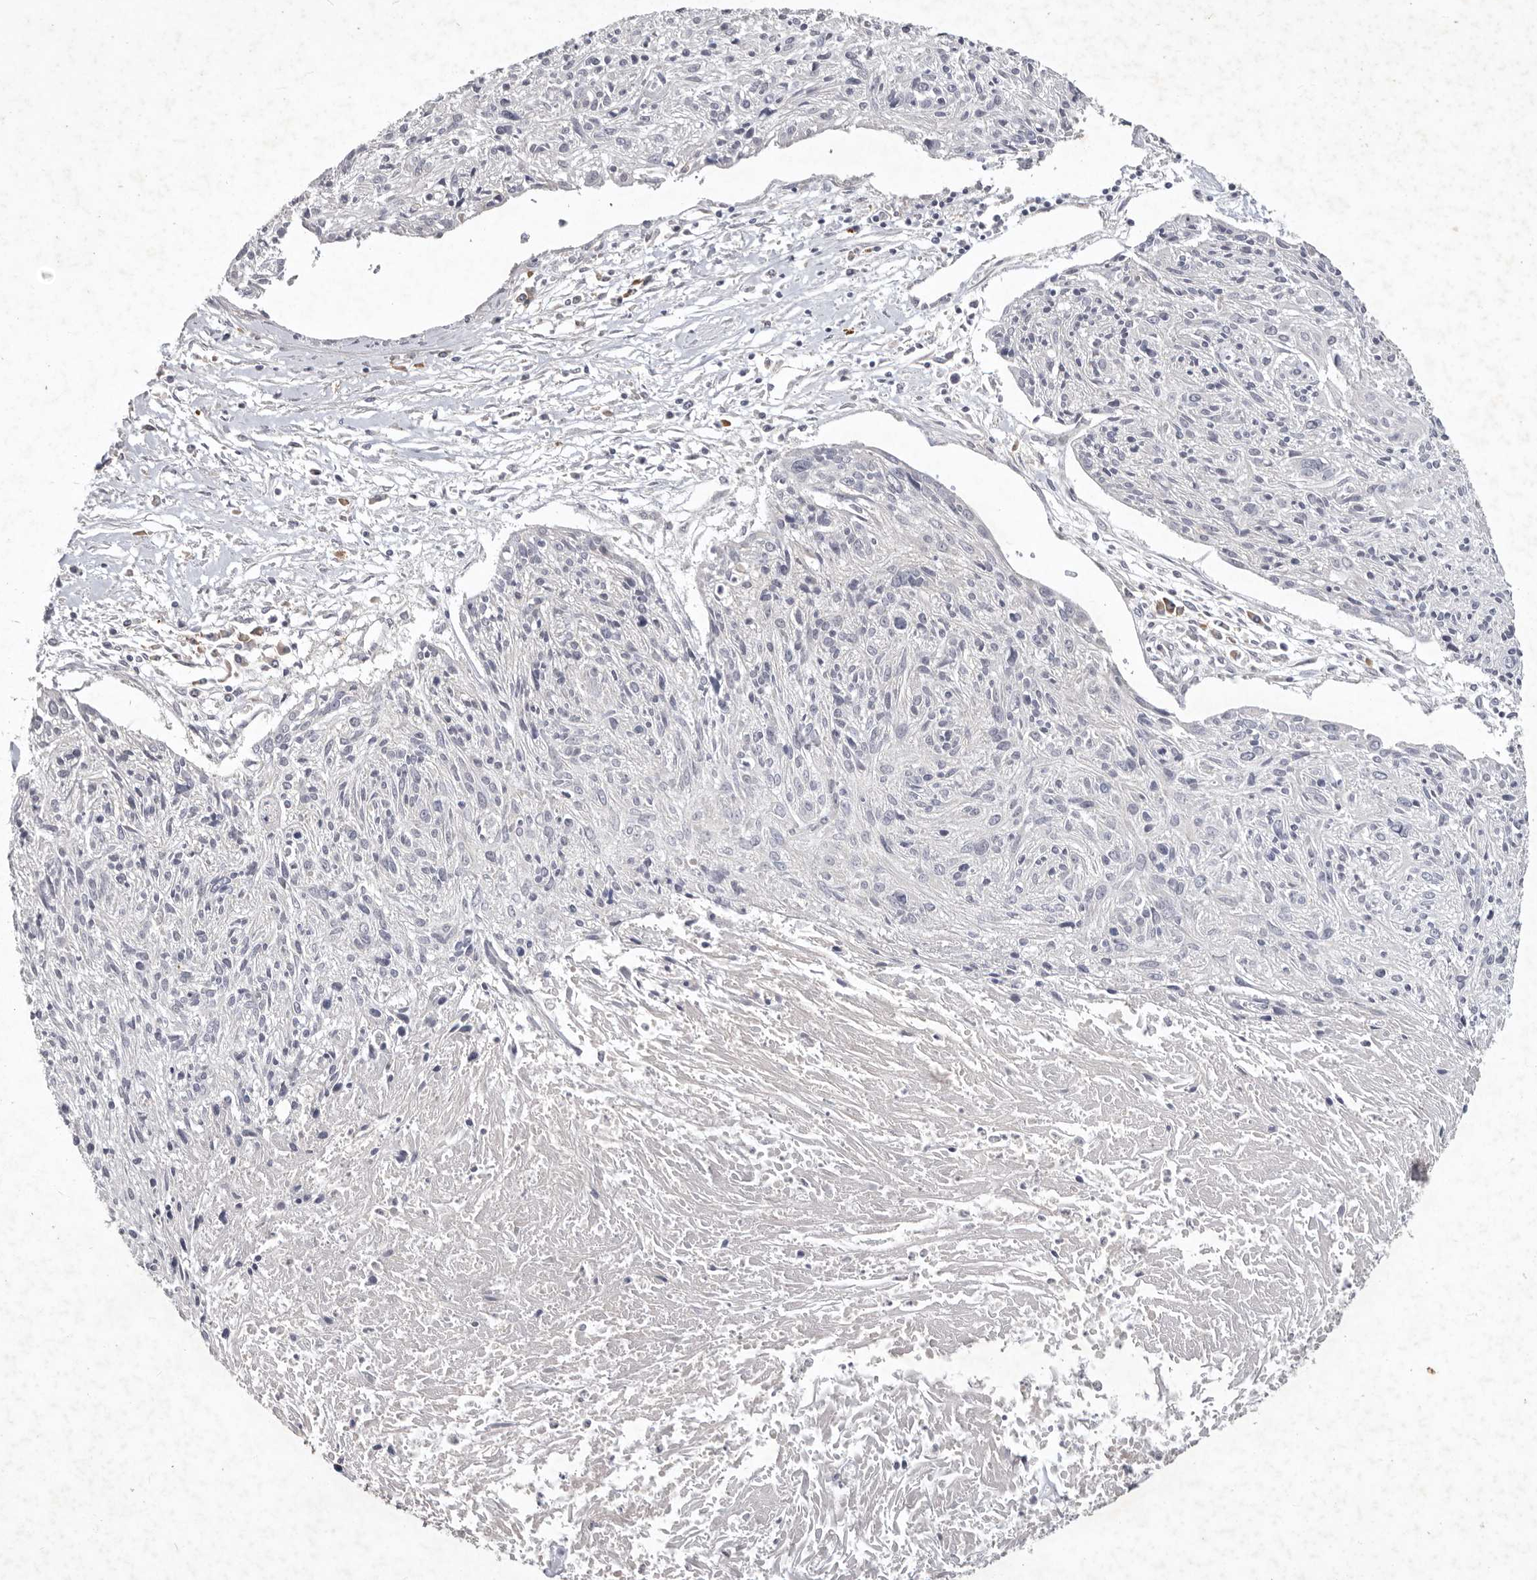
{"staining": {"intensity": "negative", "quantity": "none", "location": "none"}, "tissue": "cervical cancer", "cell_type": "Tumor cells", "image_type": "cancer", "snomed": [{"axis": "morphology", "description": "Squamous cell carcinoma, NOS"}, {"axis": "topography", "description": "Cervix"}], "caption": "Human cervical squamous cell carcinoma stained for a protein using immunohistochemistry demonstrates no positivity in tumor cells.", "gene": "WDR77", "patient": {"sex": "female", "age": 51}}